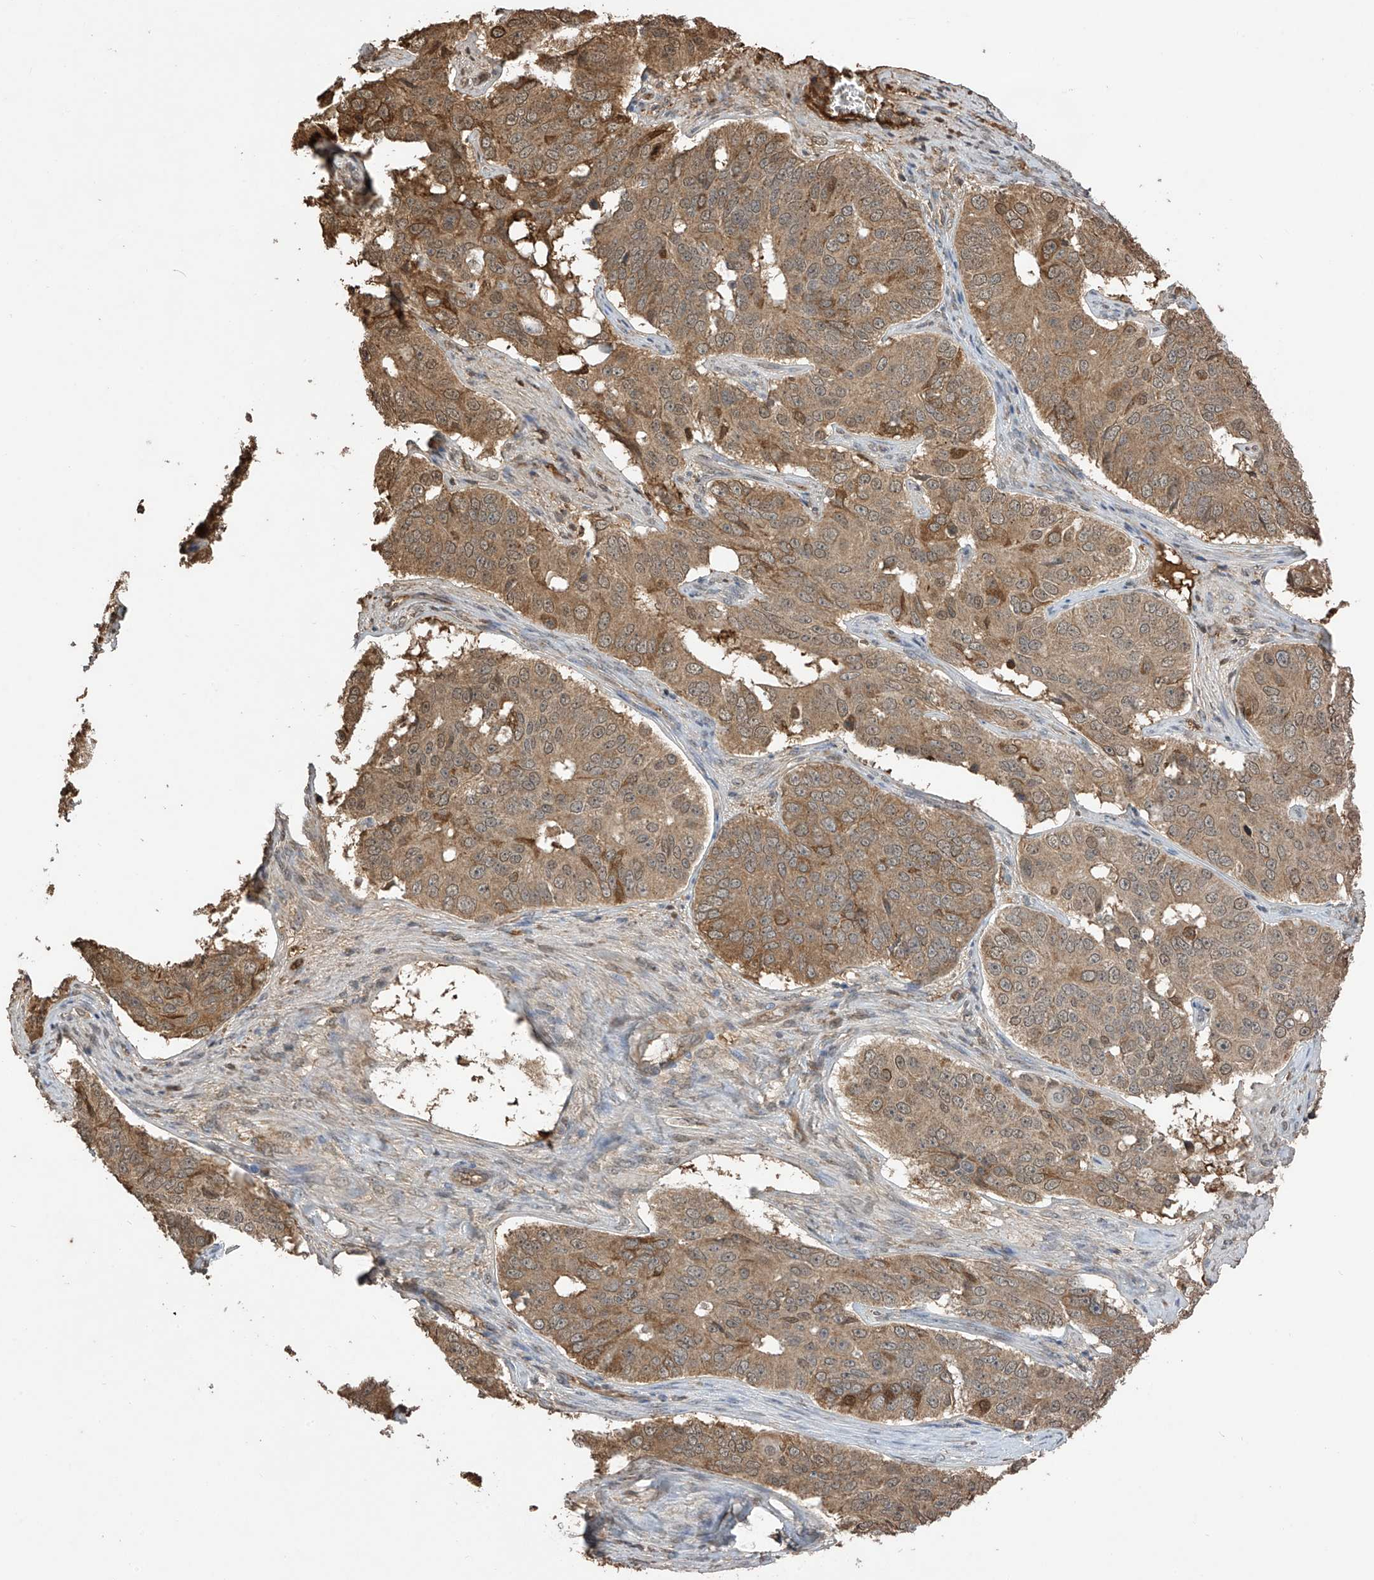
{"staining": {"intensity": "moderate", "quantity": ">75%", "location": "cytoplasmic/membranous"}, "tissue": "ovarian cancer", "cell_type": "Tumor cells", "image_type": "cancer", "snomed": [{"axis": "morphology", "description": "Carcinoma, endometroid"}, {"axis": "topography", "description": "Ovary"}], "caption": "Ovarian endometroid carcinoma stained for a protein (brown) demonstrates moderate cytoplasmic/membranous positive staining in approximately >75% of tumor cells.", "gene": "PNPT1", "patient": {"sex": "female", "age": 51}}